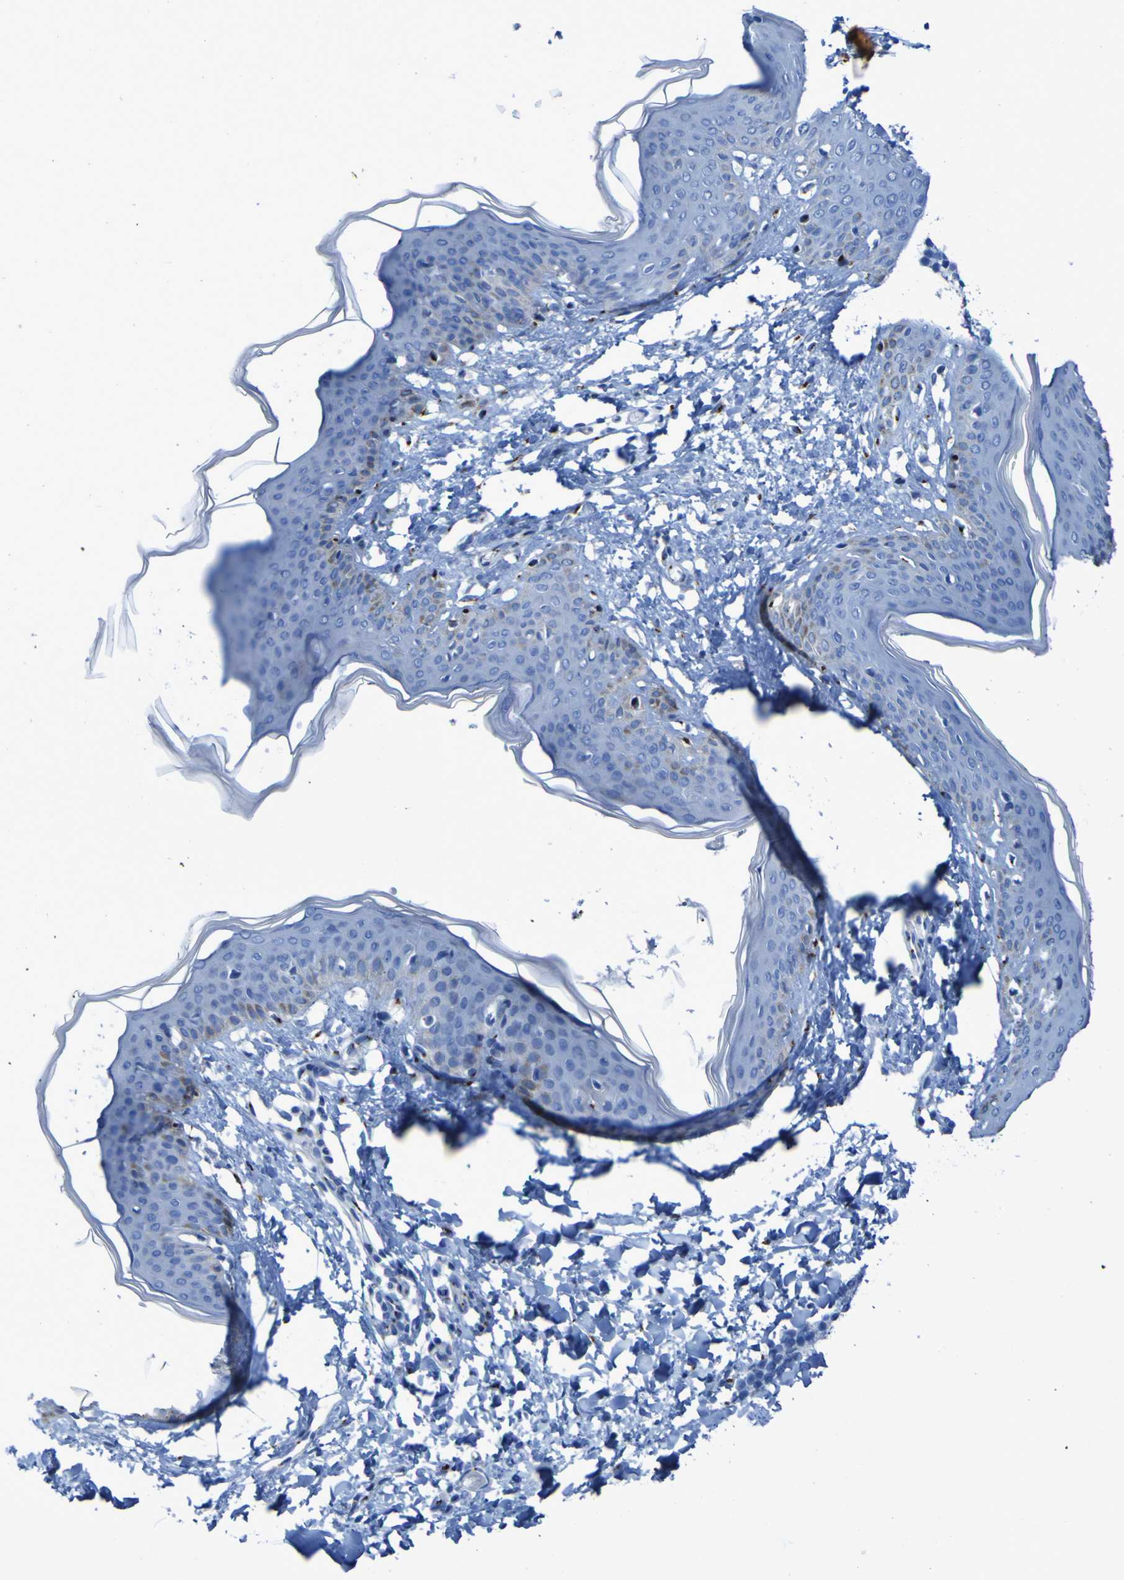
{"staining": {"intensity": "moderate", "quantity": ">75%", "location": "cytoplasmic/membranous"}, "tissue": "skin", "cell_type": "Fibroblasts", "image_type": "normal", "snomed": [{"axis": "morphology", "description": "Normal tissue, NOS"}, {"axis": "topography", "description": "Skin"}], "caption": "The micrograph reveals immunohistochemical staining of unremarkable skin. There is moderate cytoplasmic/membranous expression is present in approximately >75% of fibroblasts.", "gene": "GOLM1", "patient": {"sex": "female", "age": 17}}